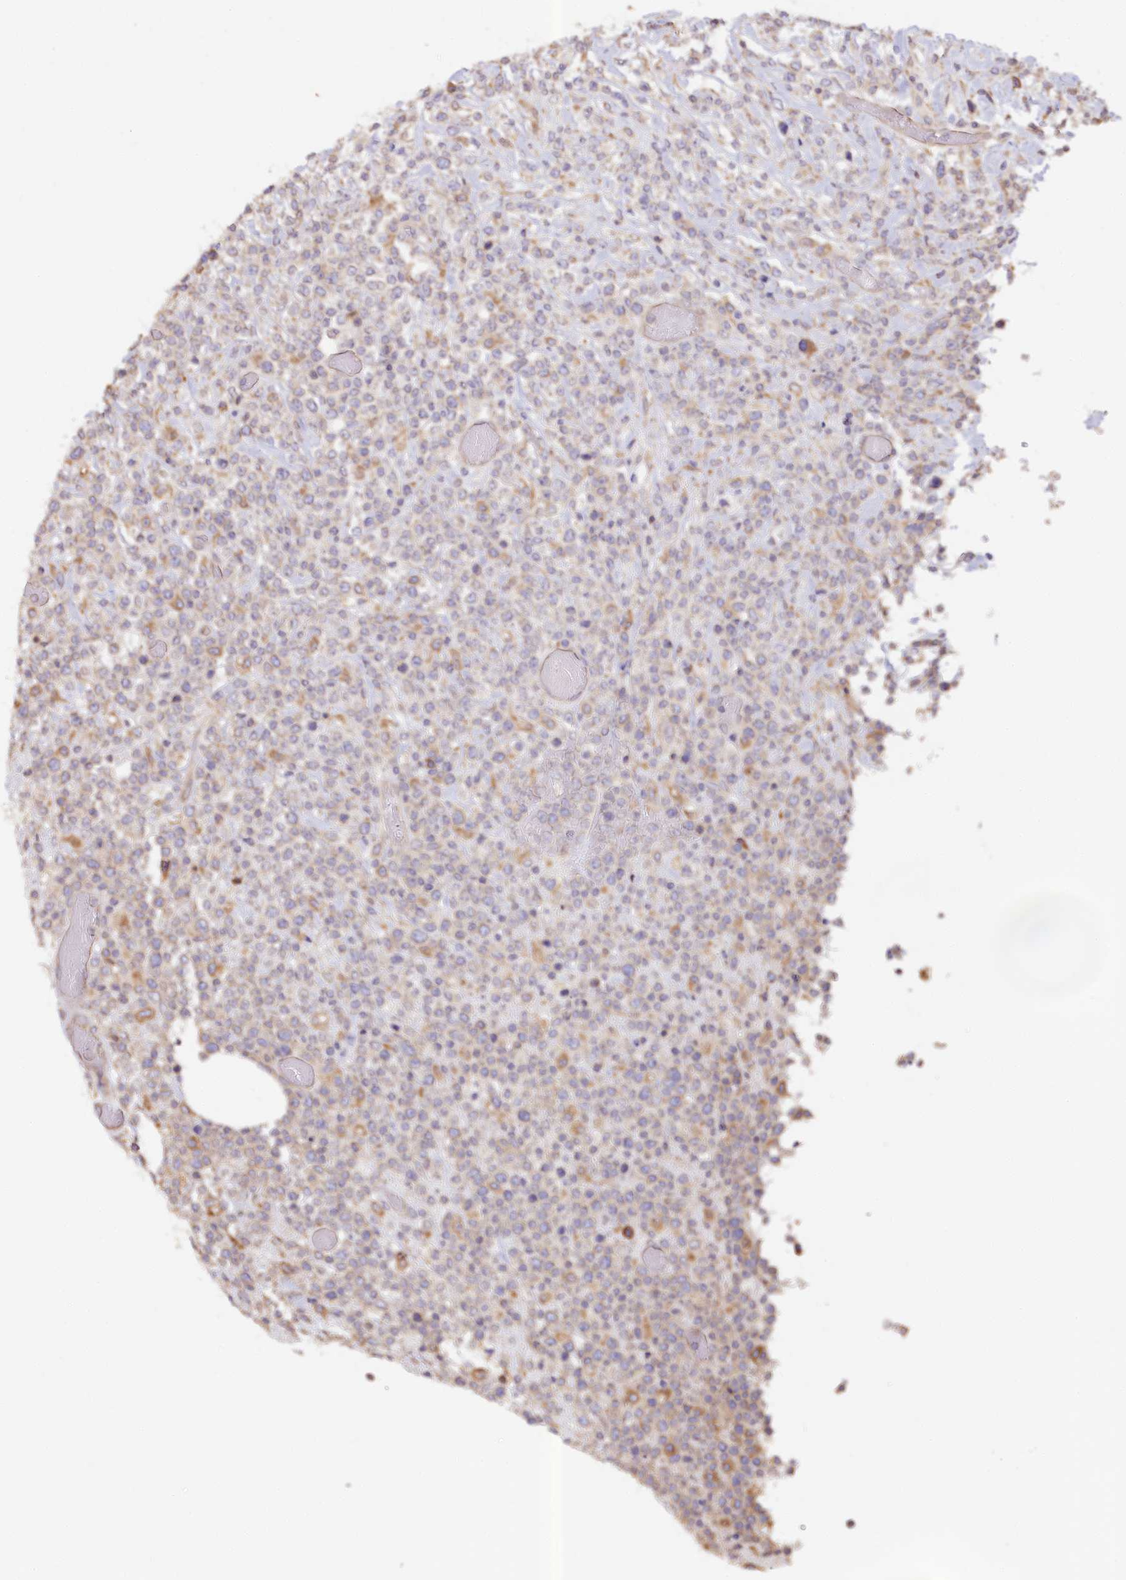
{"staining": {"intensity": "moderate", "quantity": "<25%", "location": "cytoplasmic/membranous"}, "tissue": "lymphoma", "cell_type": "Tumor cells", "image_type": "cancer", "snomed": [{"axis": "morphology", "description": "Malignant lymphoma, non-Hodgkin's type, High grade"}, {"axis": "topography", "description": "Colon"}], "caption": "Human malignant lymphoma, non-Hodgkin's type (high-grade) stained with a brown dye demonstrates moderate cytoplasmic/membranous positive positivity in about <25% of tumor cells.", "gene": "PAIP2", "patient": {"sex": "female", "age": 53}}